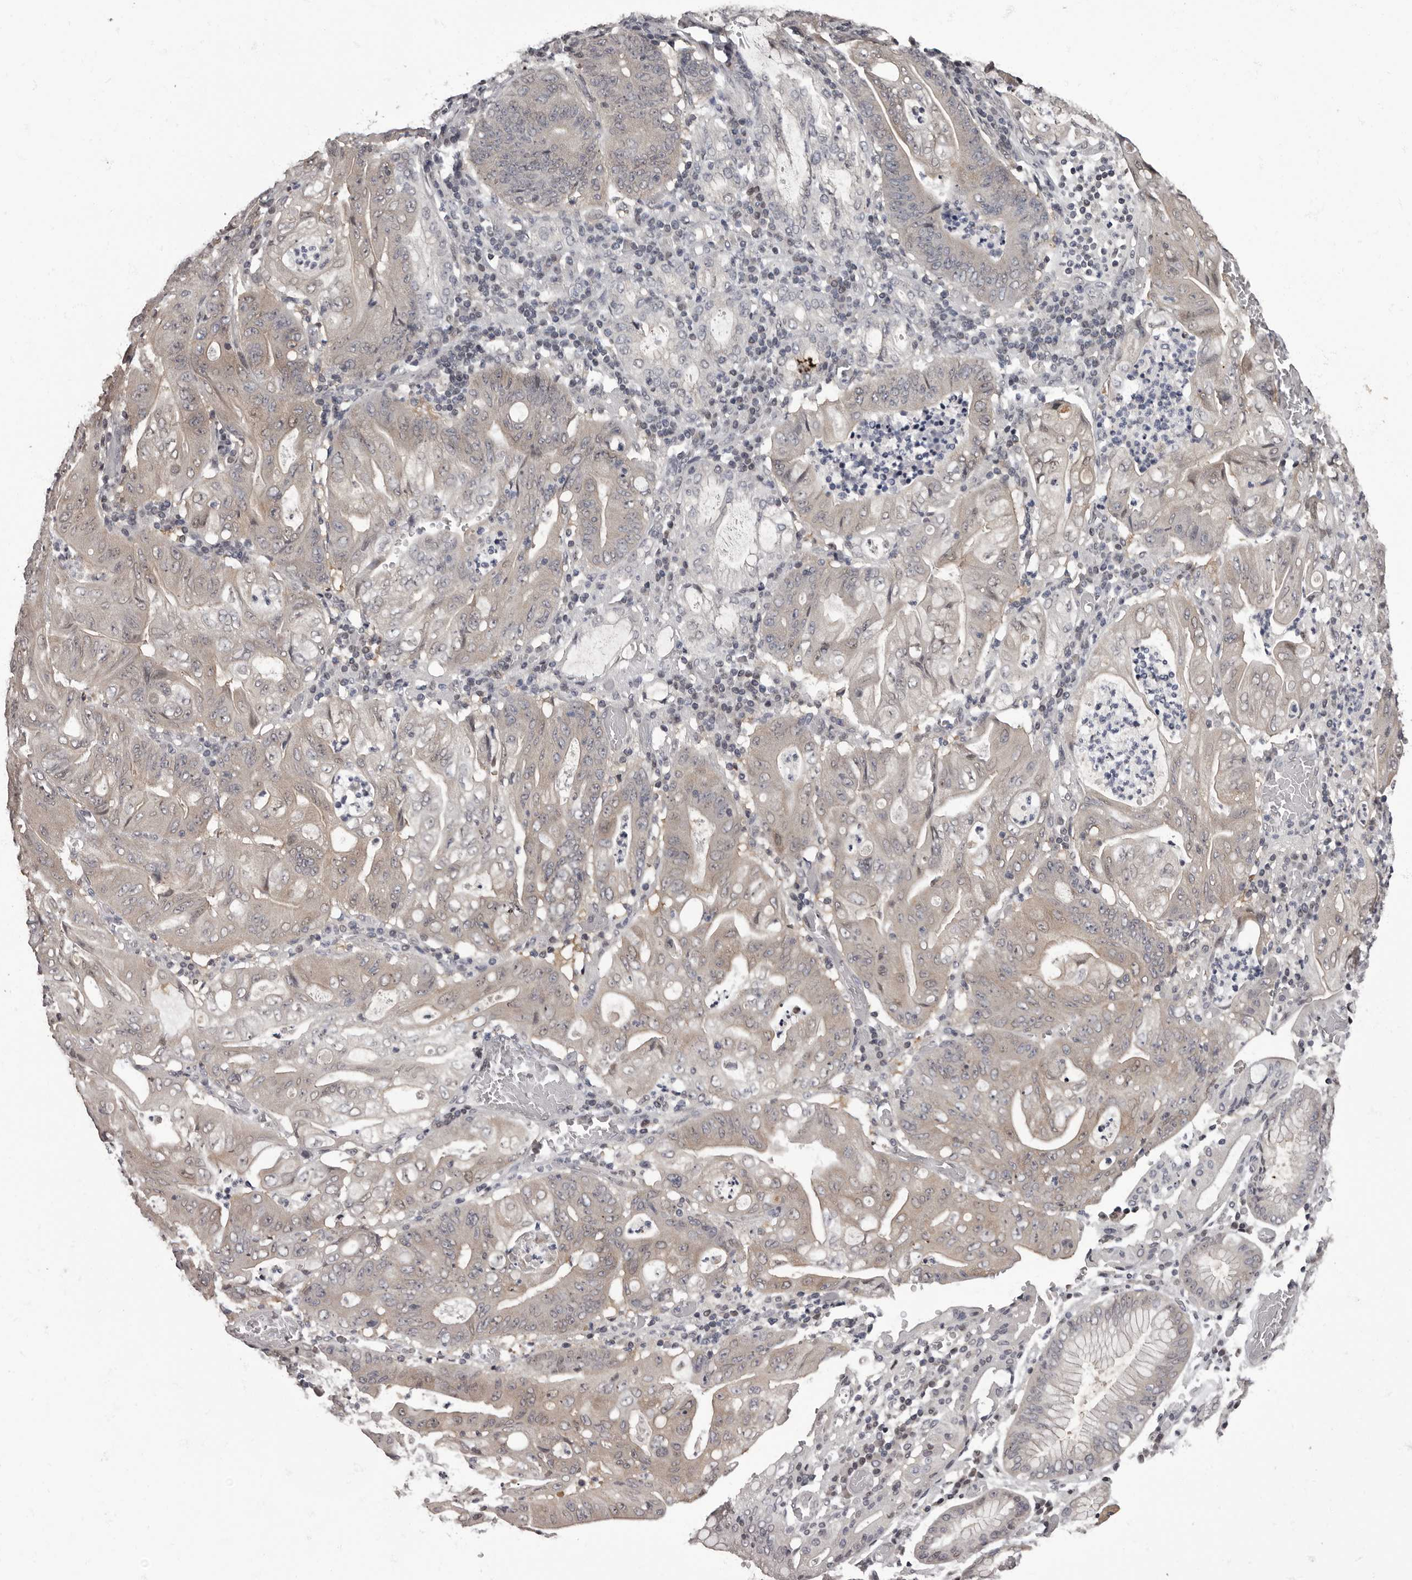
{"staining": {"intensity": "weak", "quantity": "25%-75%", "location": "cytoplasmic/membranous"}, "tissue": "stomach cancer", "cell_type": "Tumor cells", "image_type": "cancer", "snomed": [{"axis": "morphology", "description": "Adenocarcinoma, NOS"}, {"axis": "topography", "description": "Stomach"}], "caption": "Protein positivity by immunohistochemistry displays weak cytoplasmic/membranous positivity in about 25%-75% of tumor cells in stomach cancer (adenocarcinoma).", "gene": "C1orf50", "patient": {"sex": "female", "age": 73}}